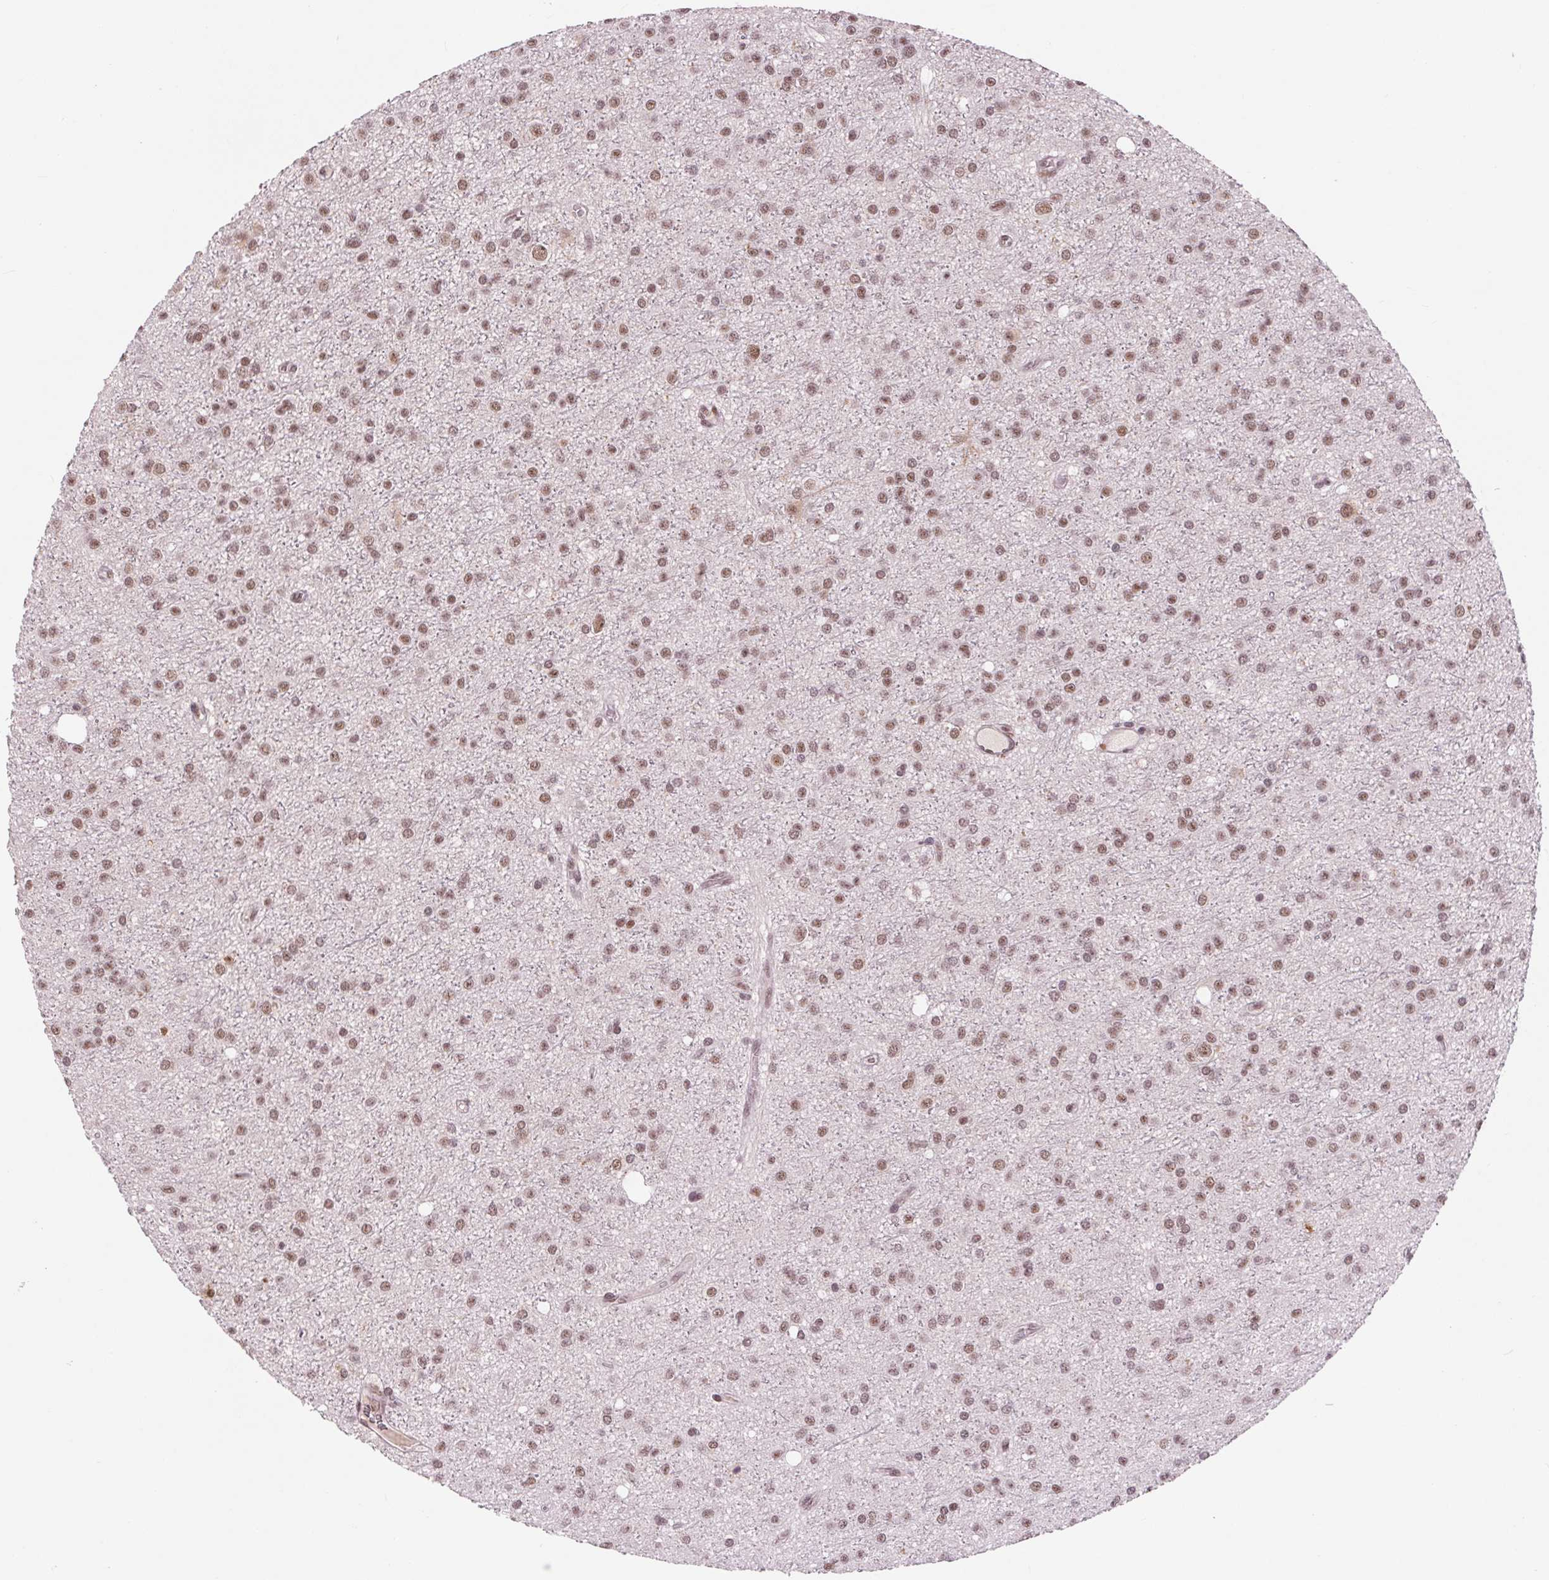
{"staining": {"intensity": "moderate", "quantity": ">75%", "location": "nuclear"}, "tissue": "glioma", "cell_type": "Tumor cells", "image_type": "cancer", "snomed": [{"axis": "morphology", "description": "Glioma, malignant, Low grade"}, {"axis": "topography", "description": "Brain"}], "caption": "A micrograph showing moderate nuclear staining in about >75% of tumor cells in malignant glioma (low-grade), as visualized by brown immunohistochemical staining.", "gene": "CD2BP2", "patient": {"sex": "male", "age": 27}}